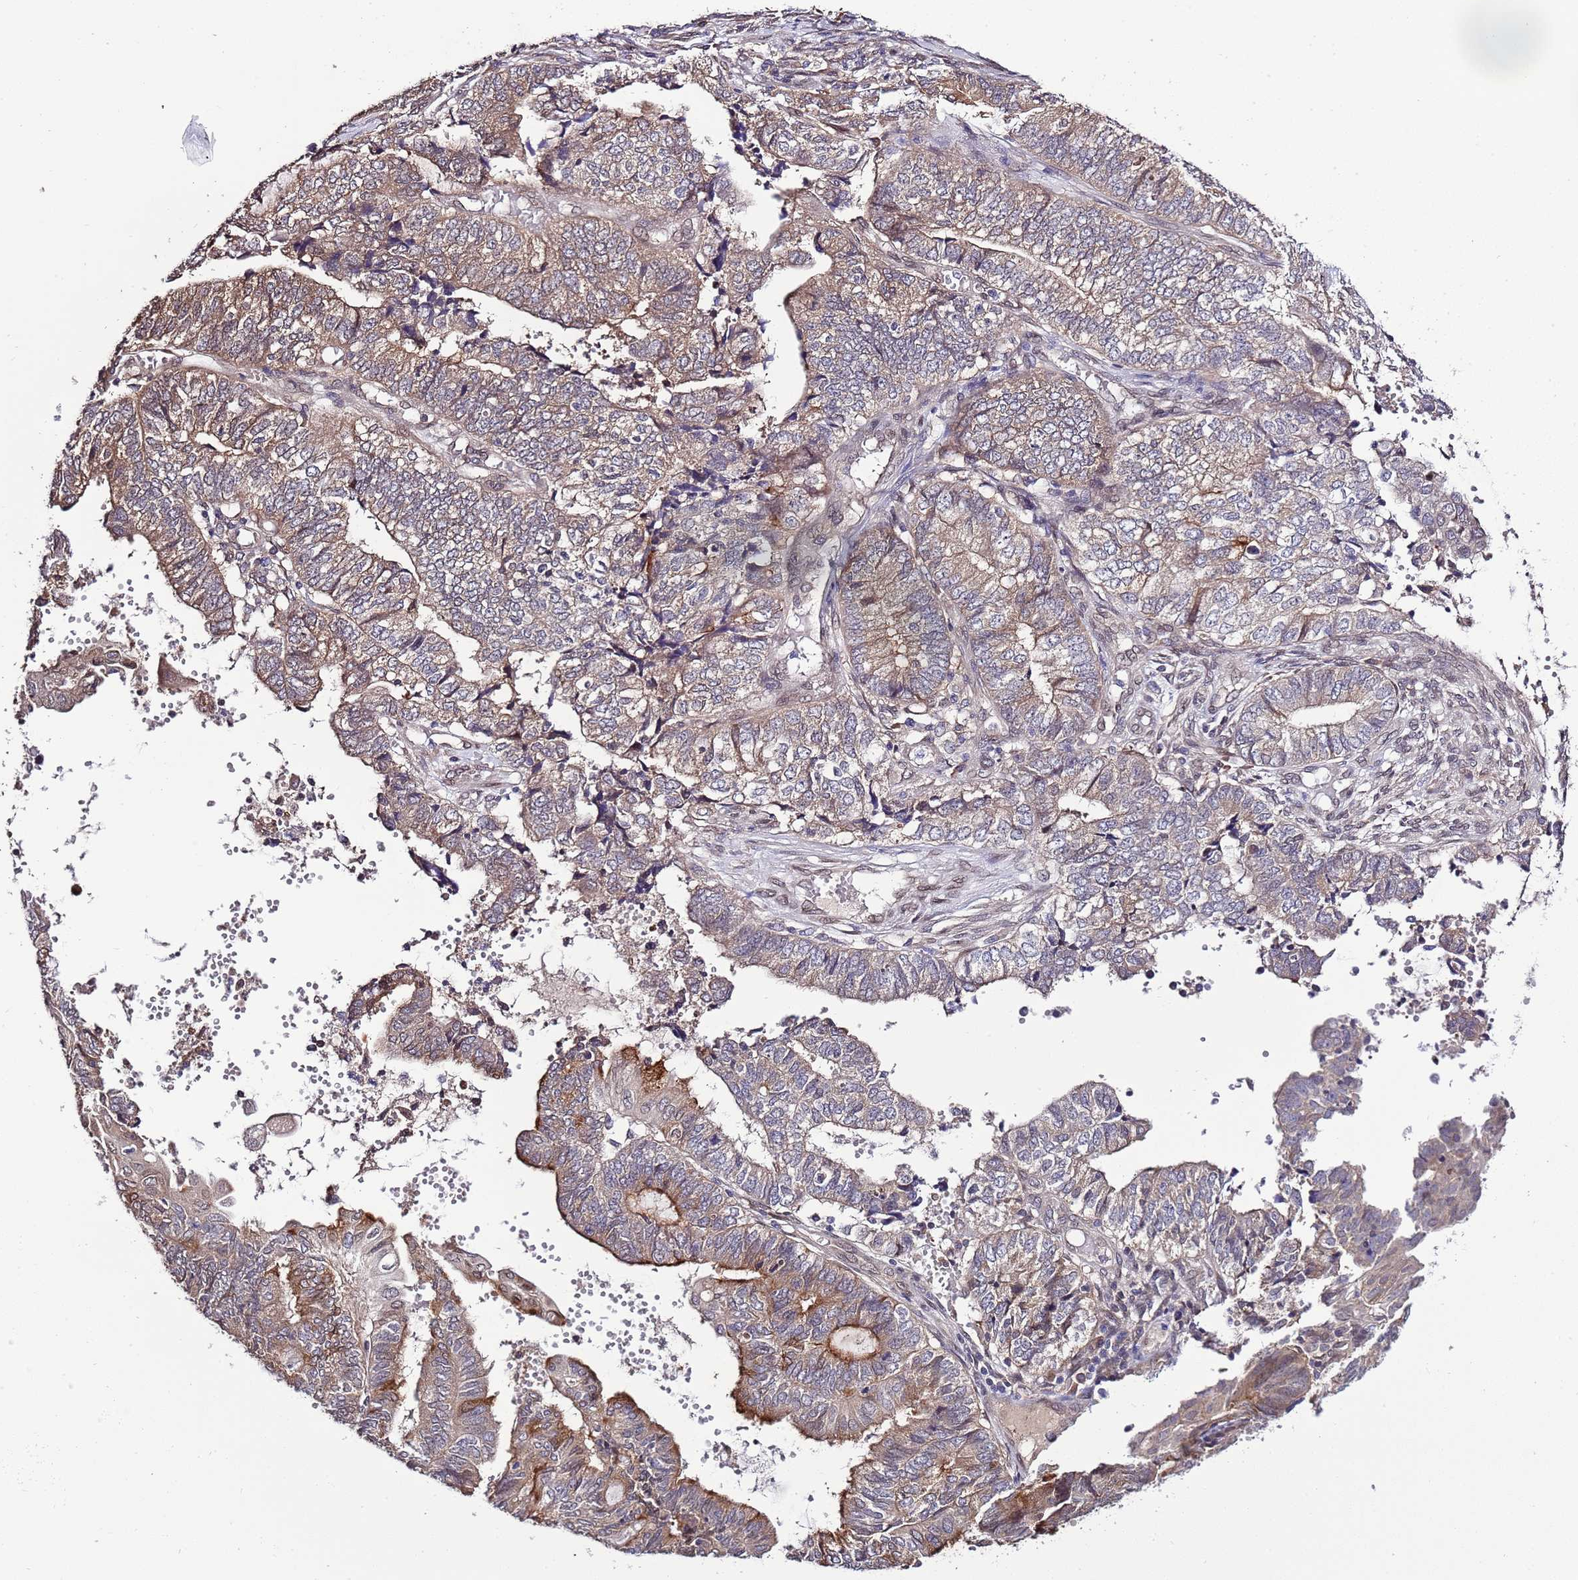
{"staining": {"intensity": "moderate", "quantity": "<25%", "location": "cytoplasmic/membranous,nuclear"}, "tissue": "endometrial cancer", "cell_type": "Tumor cells", "image_type": "cancer", "snomed": [{"axis": "morphology", "description": "Adenocarcinoma, NOS"}, {"axis": "topography", "description": "Uterus"}, {"axis": "topography", "description": "Endometrium"}], "caption": "High-power microscopy captured an immunohistochemistry micrograph of endometrial adenocarcinoma, revealing moderate cytoplasmic/membranous and nuclear expression in approximately <25% of tumor cells.", "gene": "ZNF665", "patient": {"sex": "female", "age": 70}}